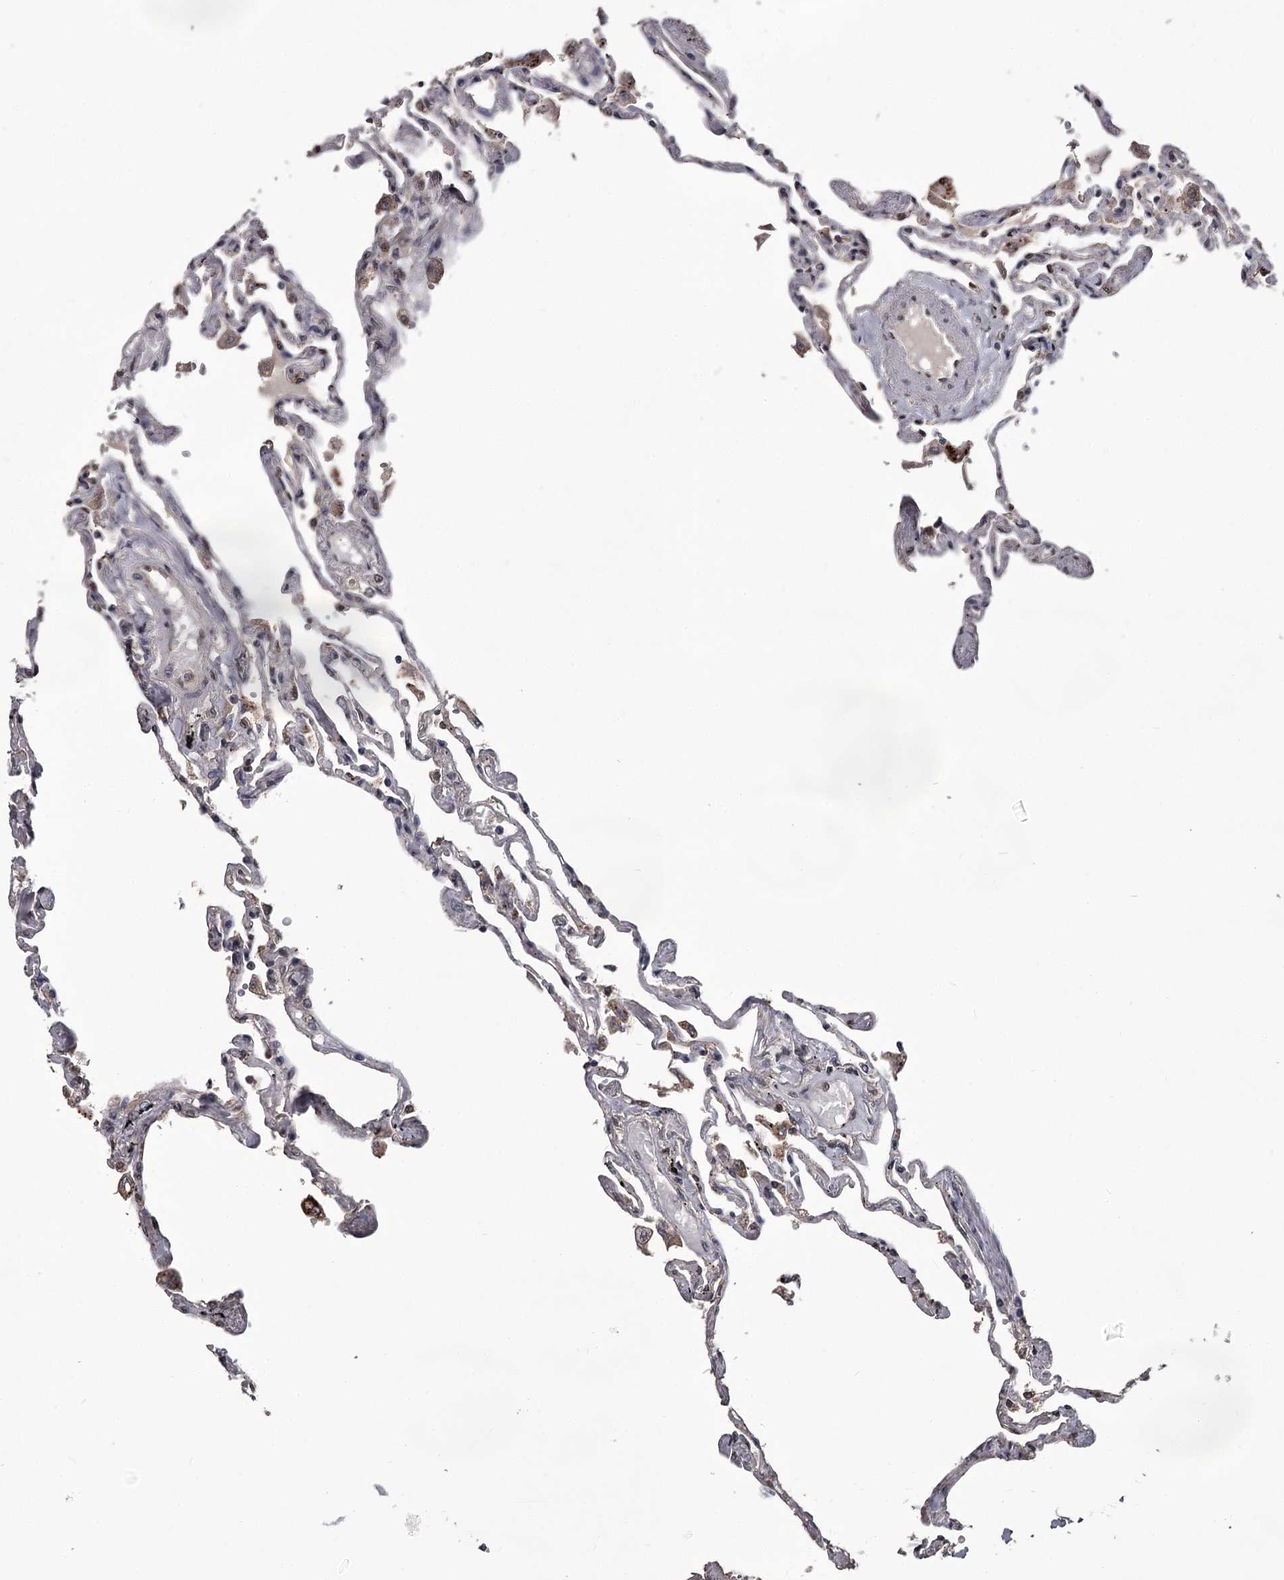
{"staining": {"intensity": "moderate", "quantity": "<25%", "location": "nuclear"}, "tissue": "lung", "cell_type": "Alveolar cells", "image_type": "normal", "snomed": [{"axis": "morphology", "description": "Normal tissue, NOS"}, {"axis": "topography", "description": "Lung"}], "caption": "Normal lung shows moderate nuclear positivity in about <25% of alveolar cells (Stains: DAB in brown, nuclei in blue, Microscopy: brightfield microscopy at high magnification)..", "gene": "PRPF40B", "patient": {"sex": "female", "age": 67}}